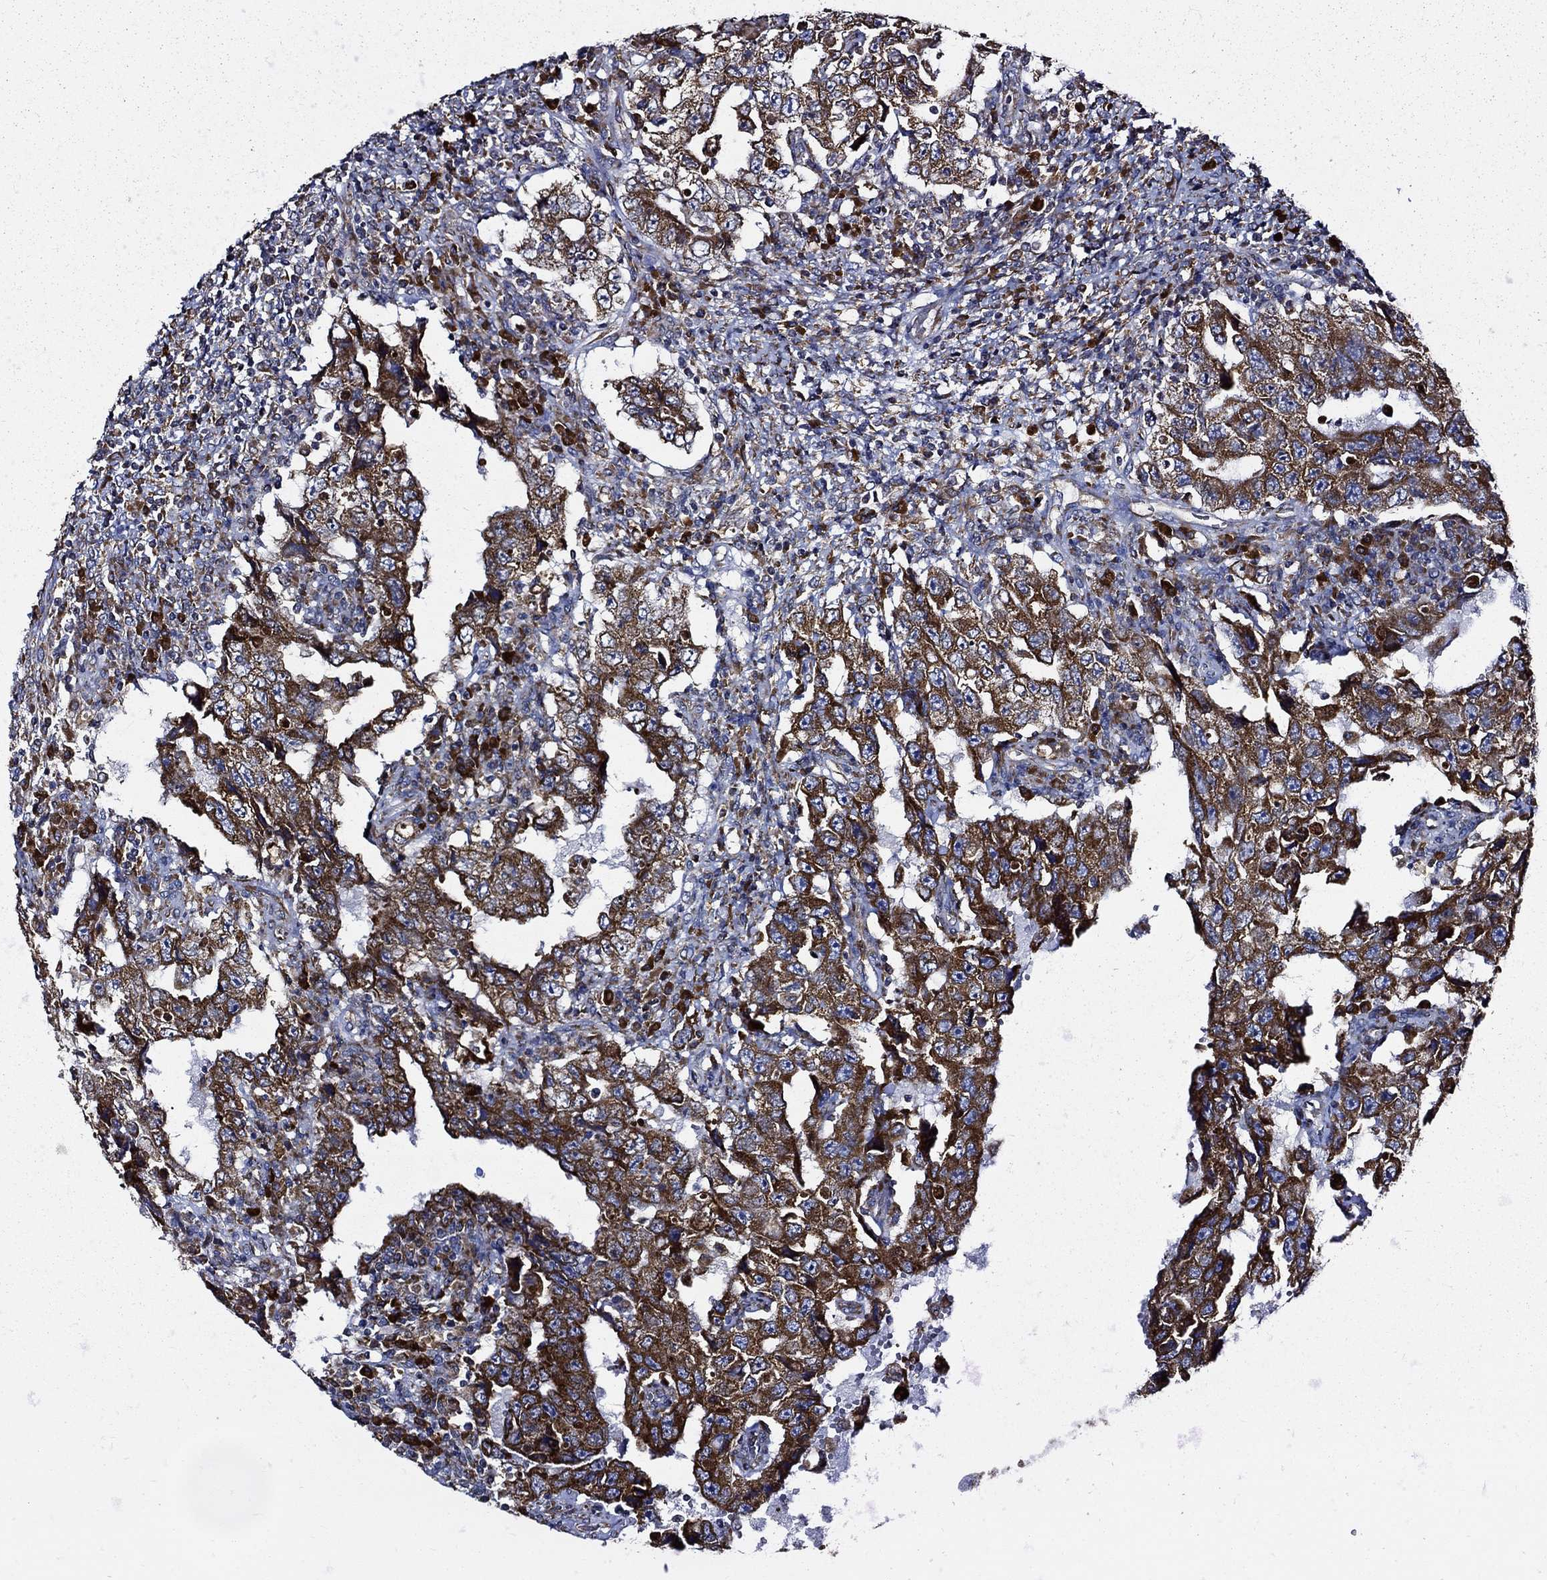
{"staining": {"intensity": "strong", "quantity": ">75%", "location": "cytoplasmic/membranous"}, "tissue": "testis cancer", "cell_type": "Tumor cells", "image_type": "cancer", "snomed": [{"axis": "morphology", "description": "Carcinoma, Embryonal, NOS"}, {"axis": "topography", "description": "Testis"}], "caption": "The histopathology image exhibits staining of testis cancer, revealing strong cytoplasmic/membranous protein positivity (brown color) within tumor cells.", "gene": "PRDX4", "patient": {"sex": "male", "age": 26}}